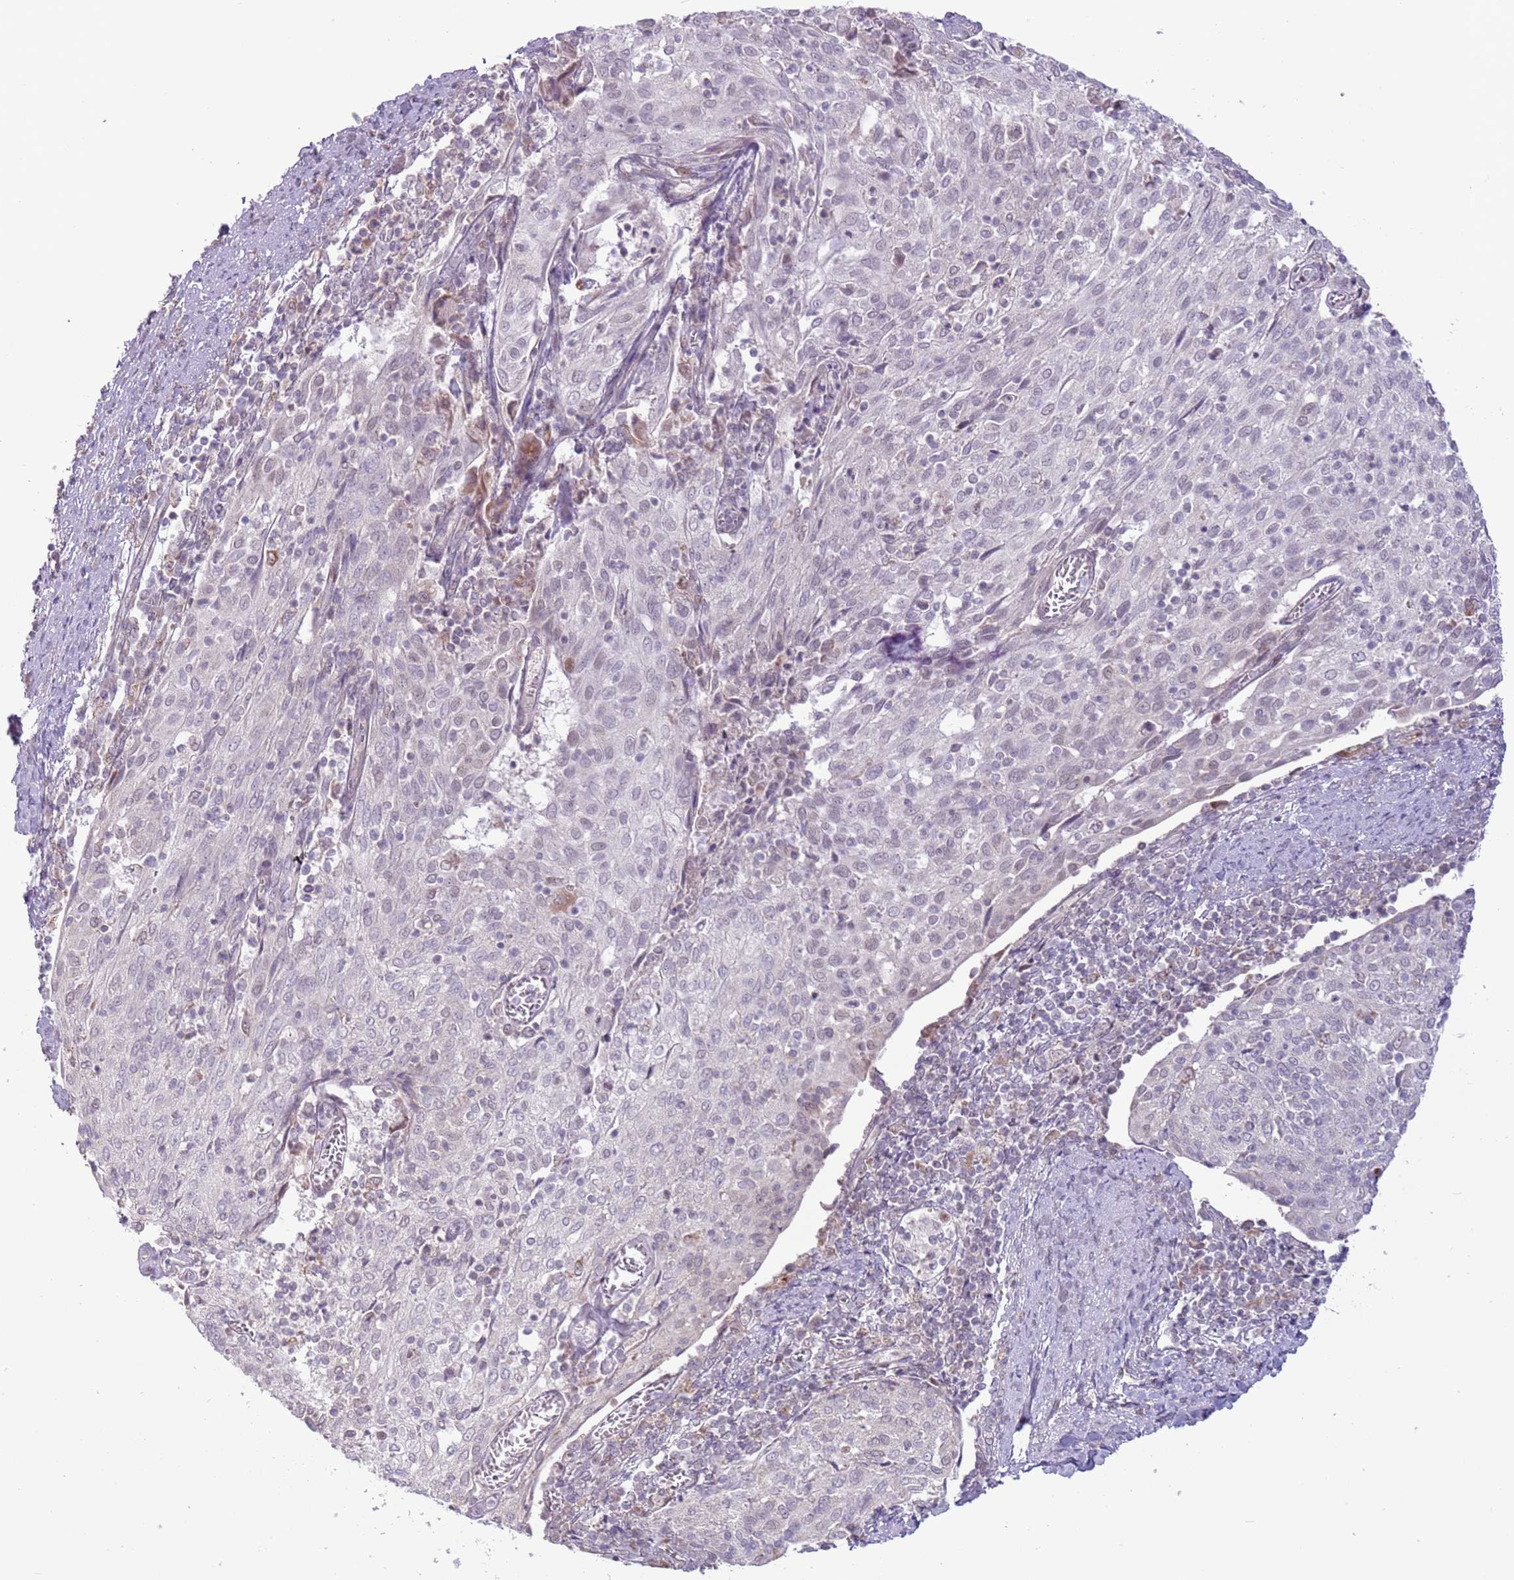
{"staining": {"intensity": "negative", "quantity": "none", "location": "none"}, "tissue": "cervical cancer", "cell_type": "Tumor cells", "image_type": "cancer", "snomed": [{"axis": "morphology", "description": "Squamous cell carcinoma, NOS"}, {"axis": "topography", "description": "Cervix"}], "caption": "Cervical cancer stained for a protein using immunohistochemistry displays no positivity tumor cells.", "gene": "MLLT11", "patient": {"sex": "female", "age": 52}}